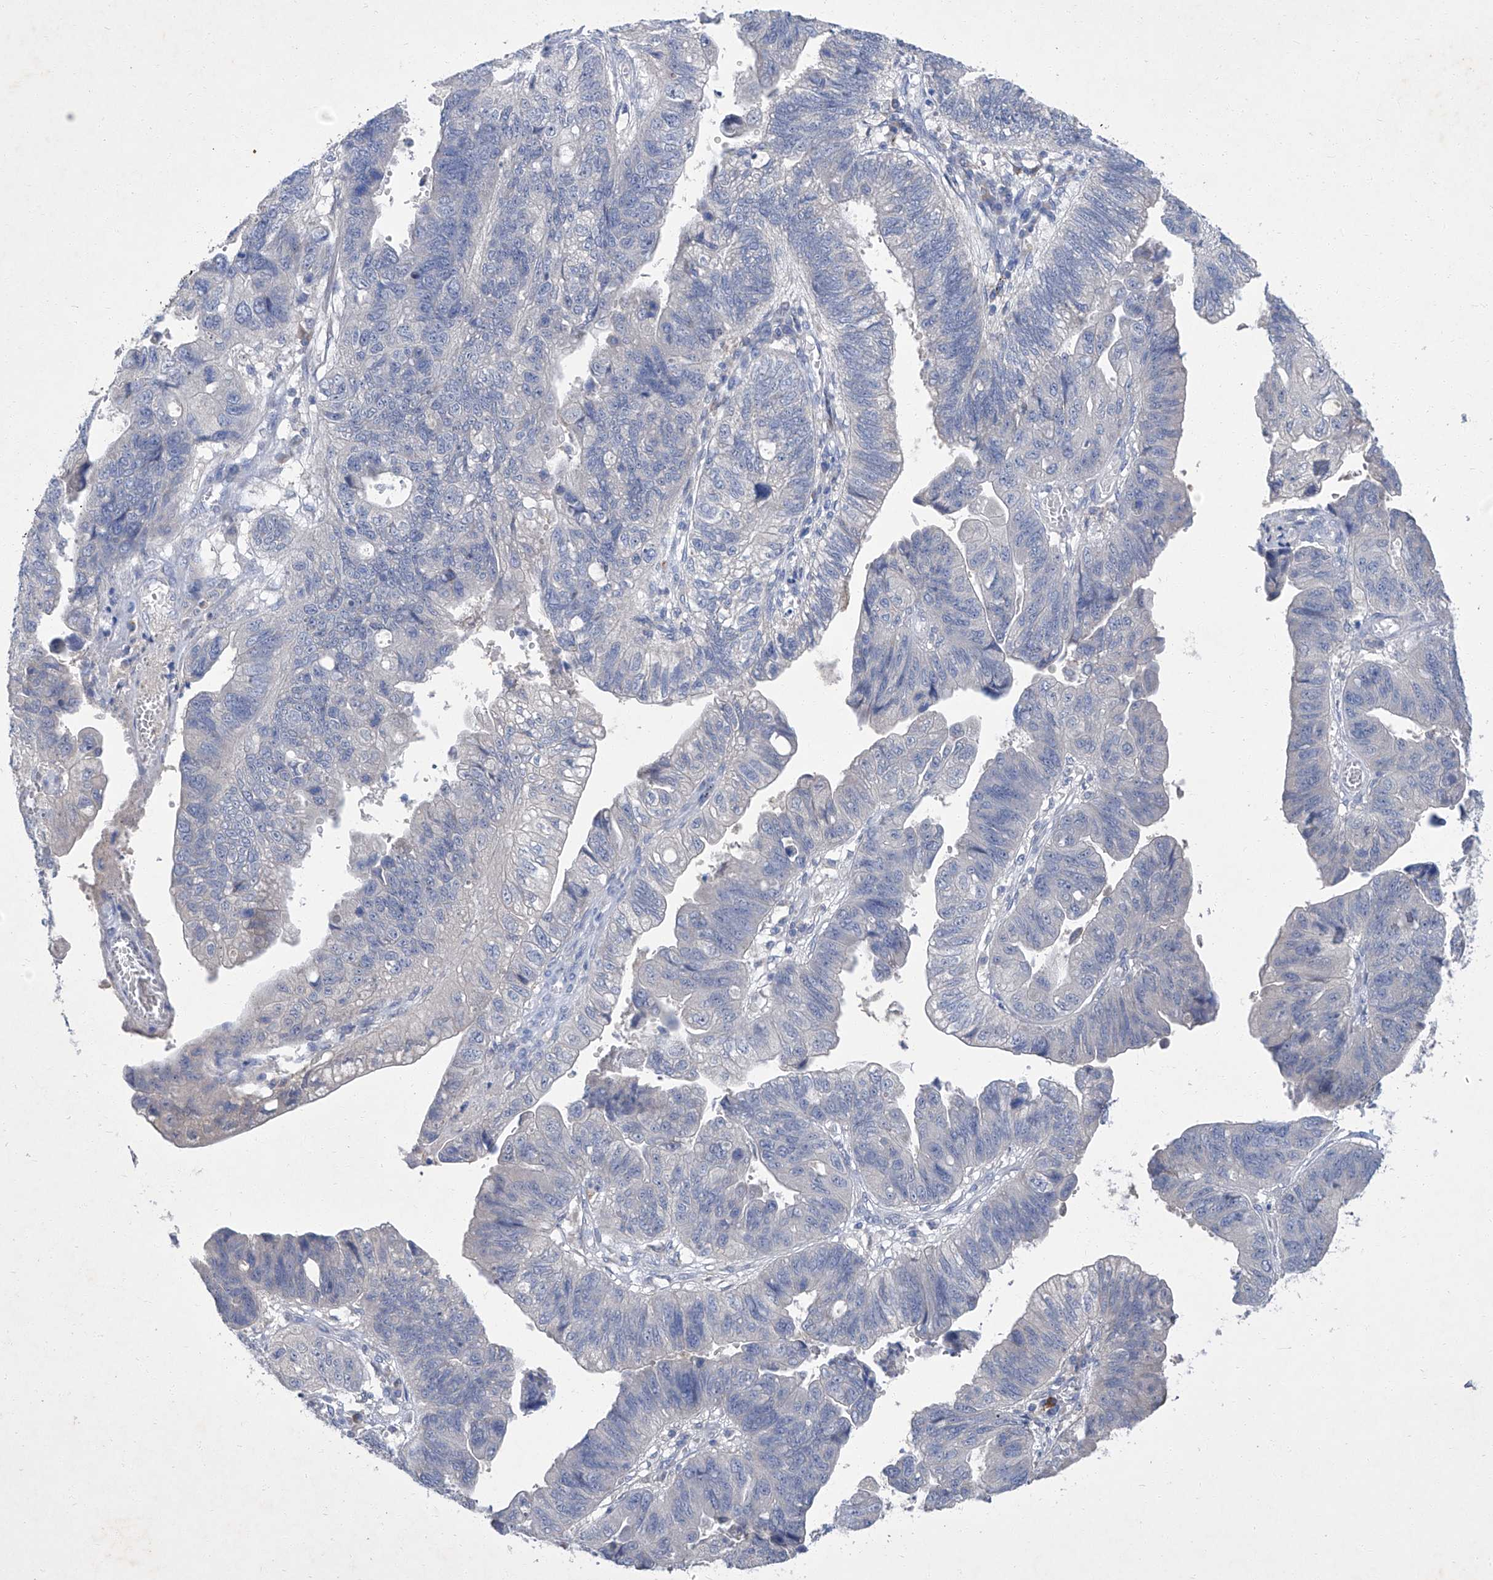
{"staining": {"intensity": "negative", "quantity": "none", "location": "none"}, "tissue": "stomach cancer", "cell_type": "Tumor cells", "image_type": "cancer", "snomed": [{"axis": "morphology", "description": "Adenocarcinoma, NOS"}, {"axis": "topography", "description": "Stomach"}], "caption": "A photomicrograph of stomach adenocarcinoma stained for a protein displays no brown staining in tumor cells.", "gene": "SBK2", "patient": {"sex": "male", "age": 59}}